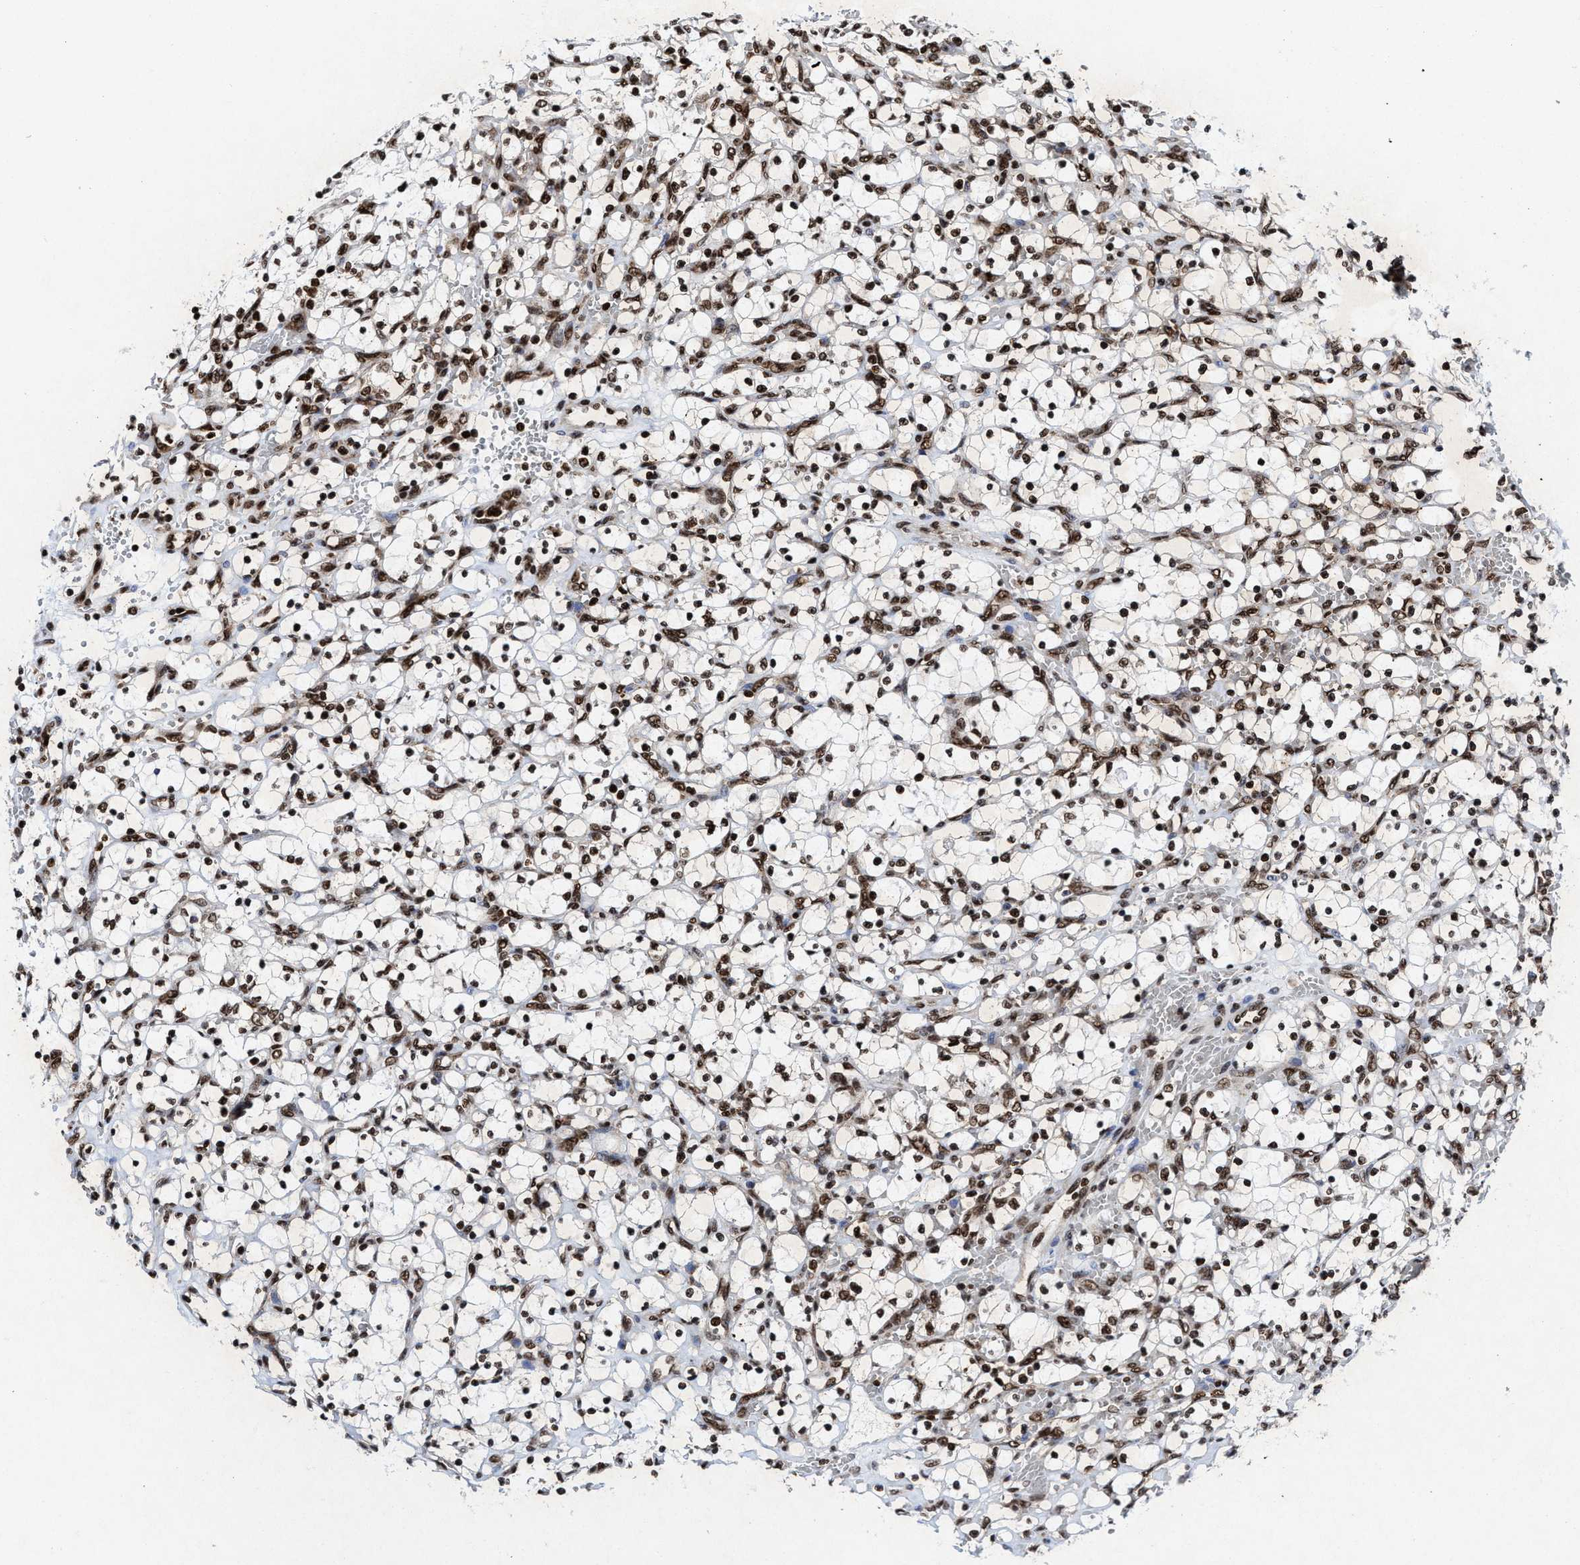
{"staining": {"intensity": "strong", "quantity": ">75%", "location": "nuclear"}, "tissue": "renal cancer", "cell_type": "Tumor cells", "image_type": "cancer", "snomed": [{"axis": "morphology", "description": "Adenocarcinoma, NOS"}, {"axis": "topography", "description": "Kidney"}], "caption": "A brown stain shows strong nuclear staining of a protein in adenocarcinoma (renal) tumor cells.", "gene": "ALYREF", "patient": {"sex": "female", "age": 69}}